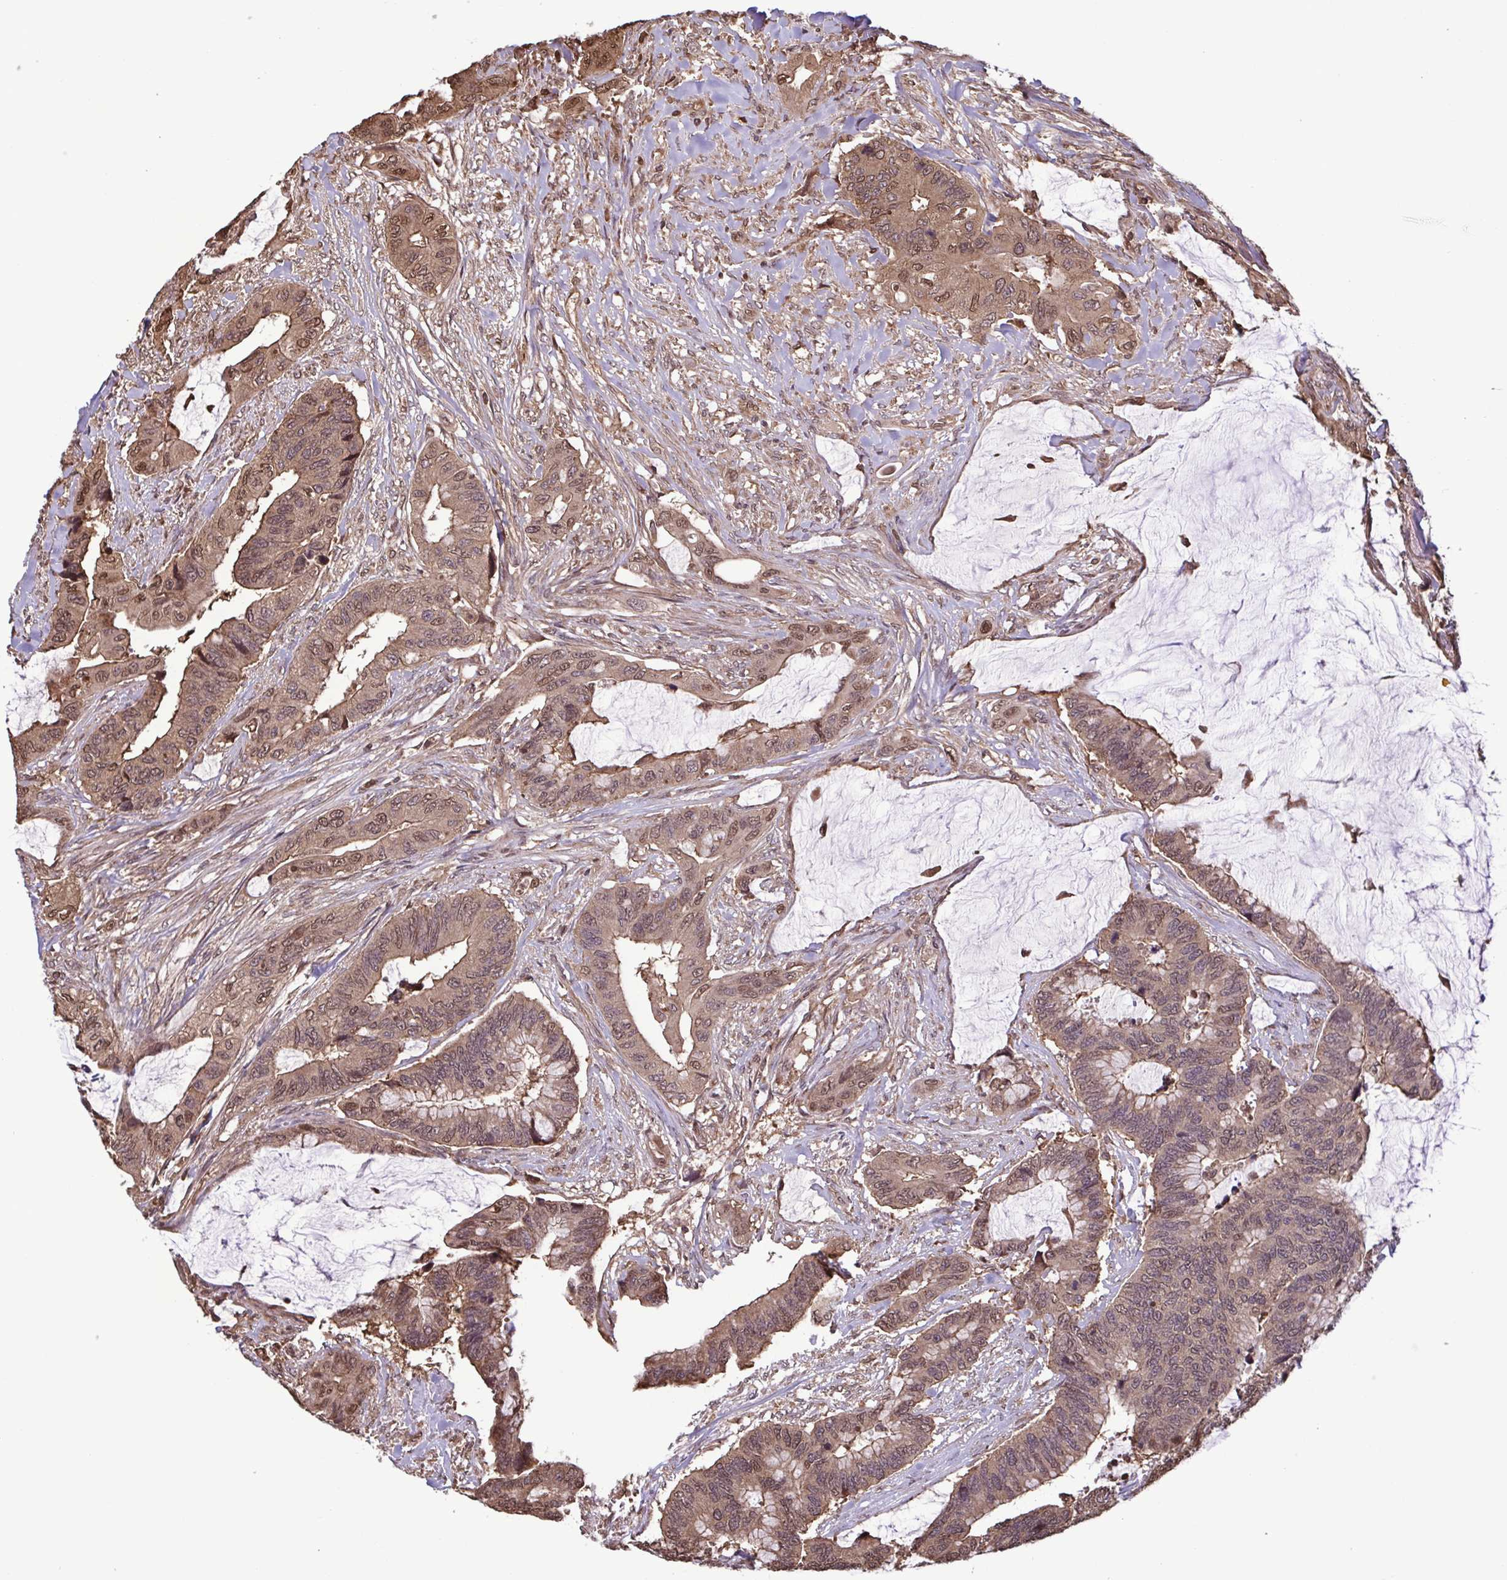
{"staining": {"intensity": "moderate", "quantity": ">75%", "location": "cytoplasmic/membranous,nuclear"}, "tissue": "colorectal cancer", "cell_type": "Tumor cells", "image_type": "cancer", "snomed": [{"axis": "morphology", "description": "Adenocarcinoma, NOS"}, {"axis": "topography", "description": "Rectum"}], "caption": "This histopathology image reveals immunohistochemistry staining of human colorectal cancer (adenocarcinoma), with medium moderate cytoplasmic/membranous and nuclear positivity in approximately >75% of tumor cells.", "gene": "SEC63", "patient": {"sex": "female", "age": 59}}